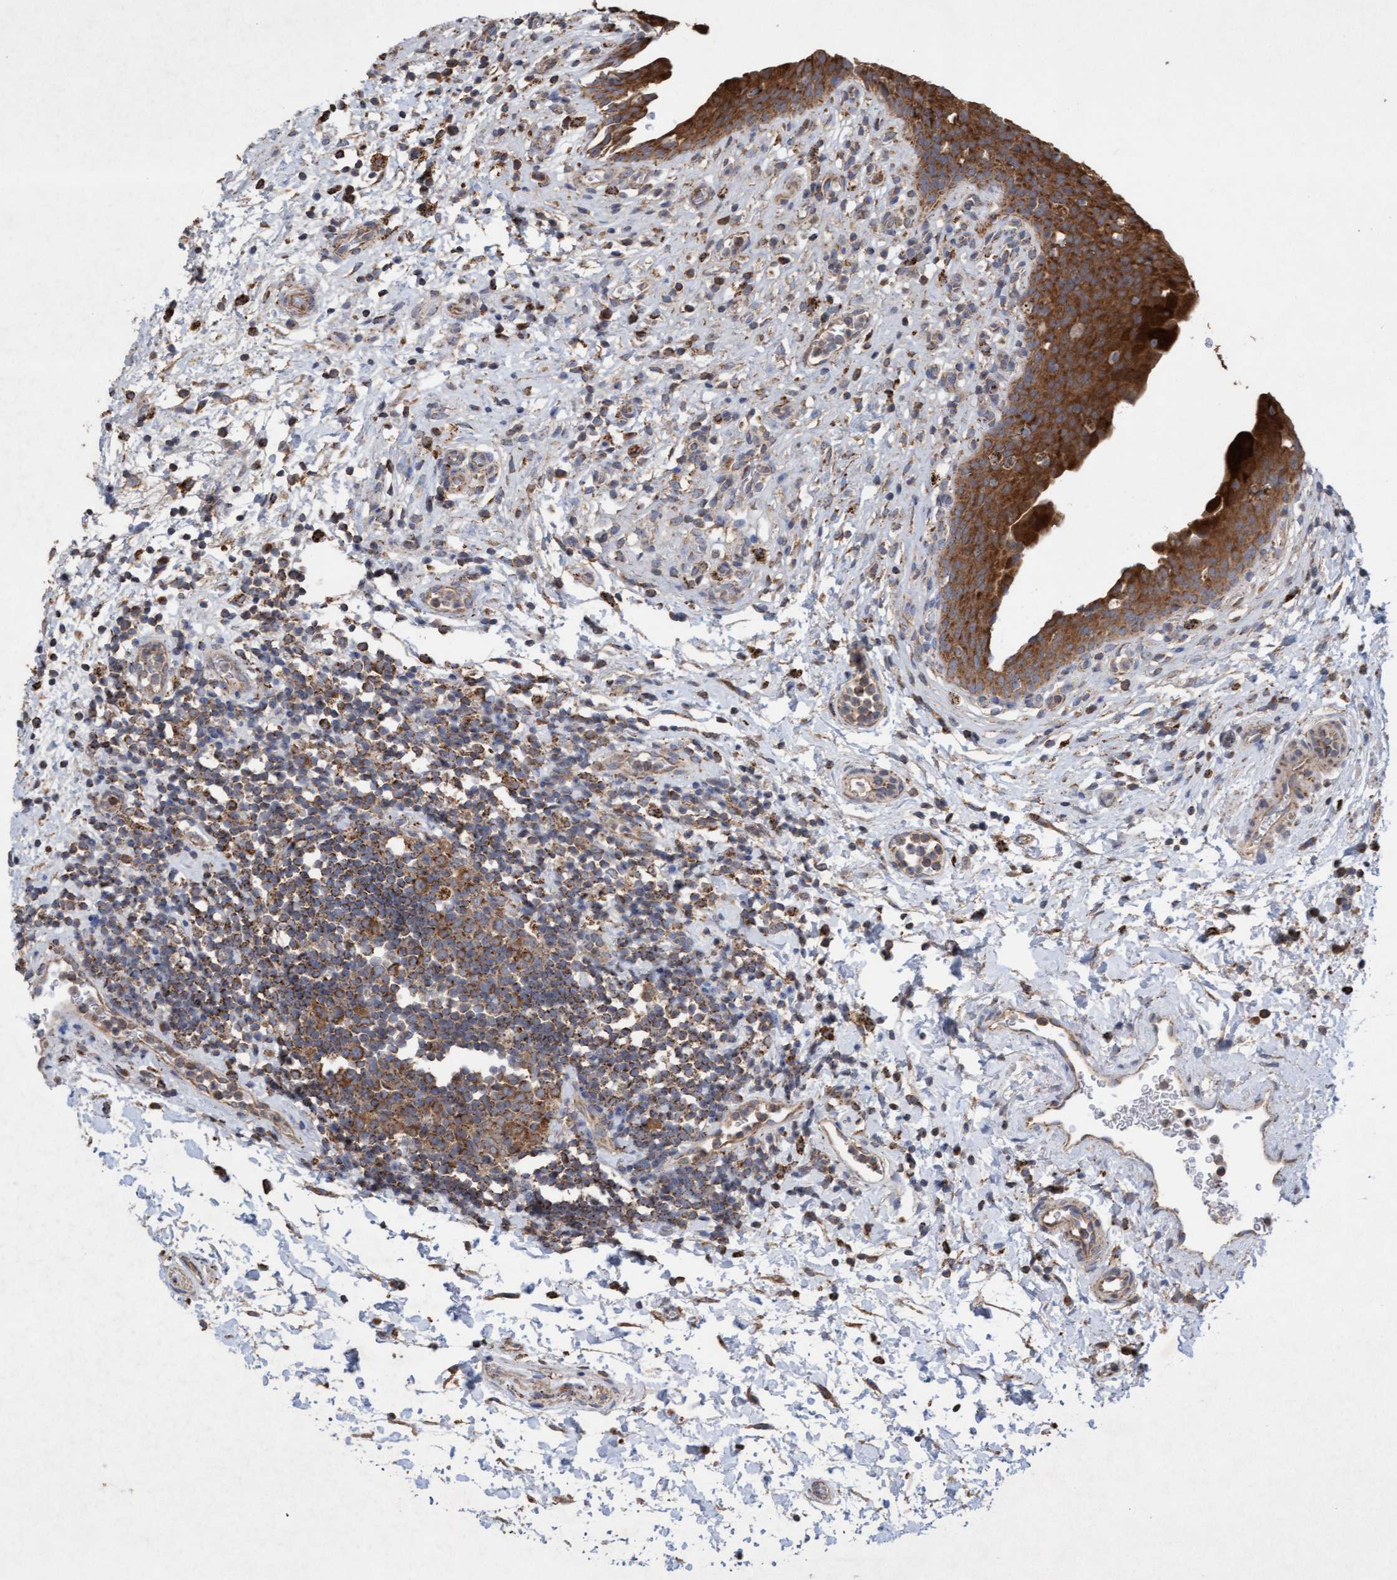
{"staining": {"intensity": "strong", "quantity": ">75%", "location": "cytoplasmic/membranous"}, "tissue": "urinary bladder", "cell_type": "Urothelial cells", "image_type": "normal", "snomed": [{"axis": "morphology", "description": "Normal tissue, NOS"}, {"axis": "topography", "description": "Urinary bladder"}], "caption": "Immunohistochemistry photomicrograph of benign urinary bladder stained for a protein (brown), which exhibits high levels of strong cytoplasmic/membranous expression in about >75% of urothelial cells.", "gene": "ATPAF2", "patient": {"sex": "male", "age": 37}}